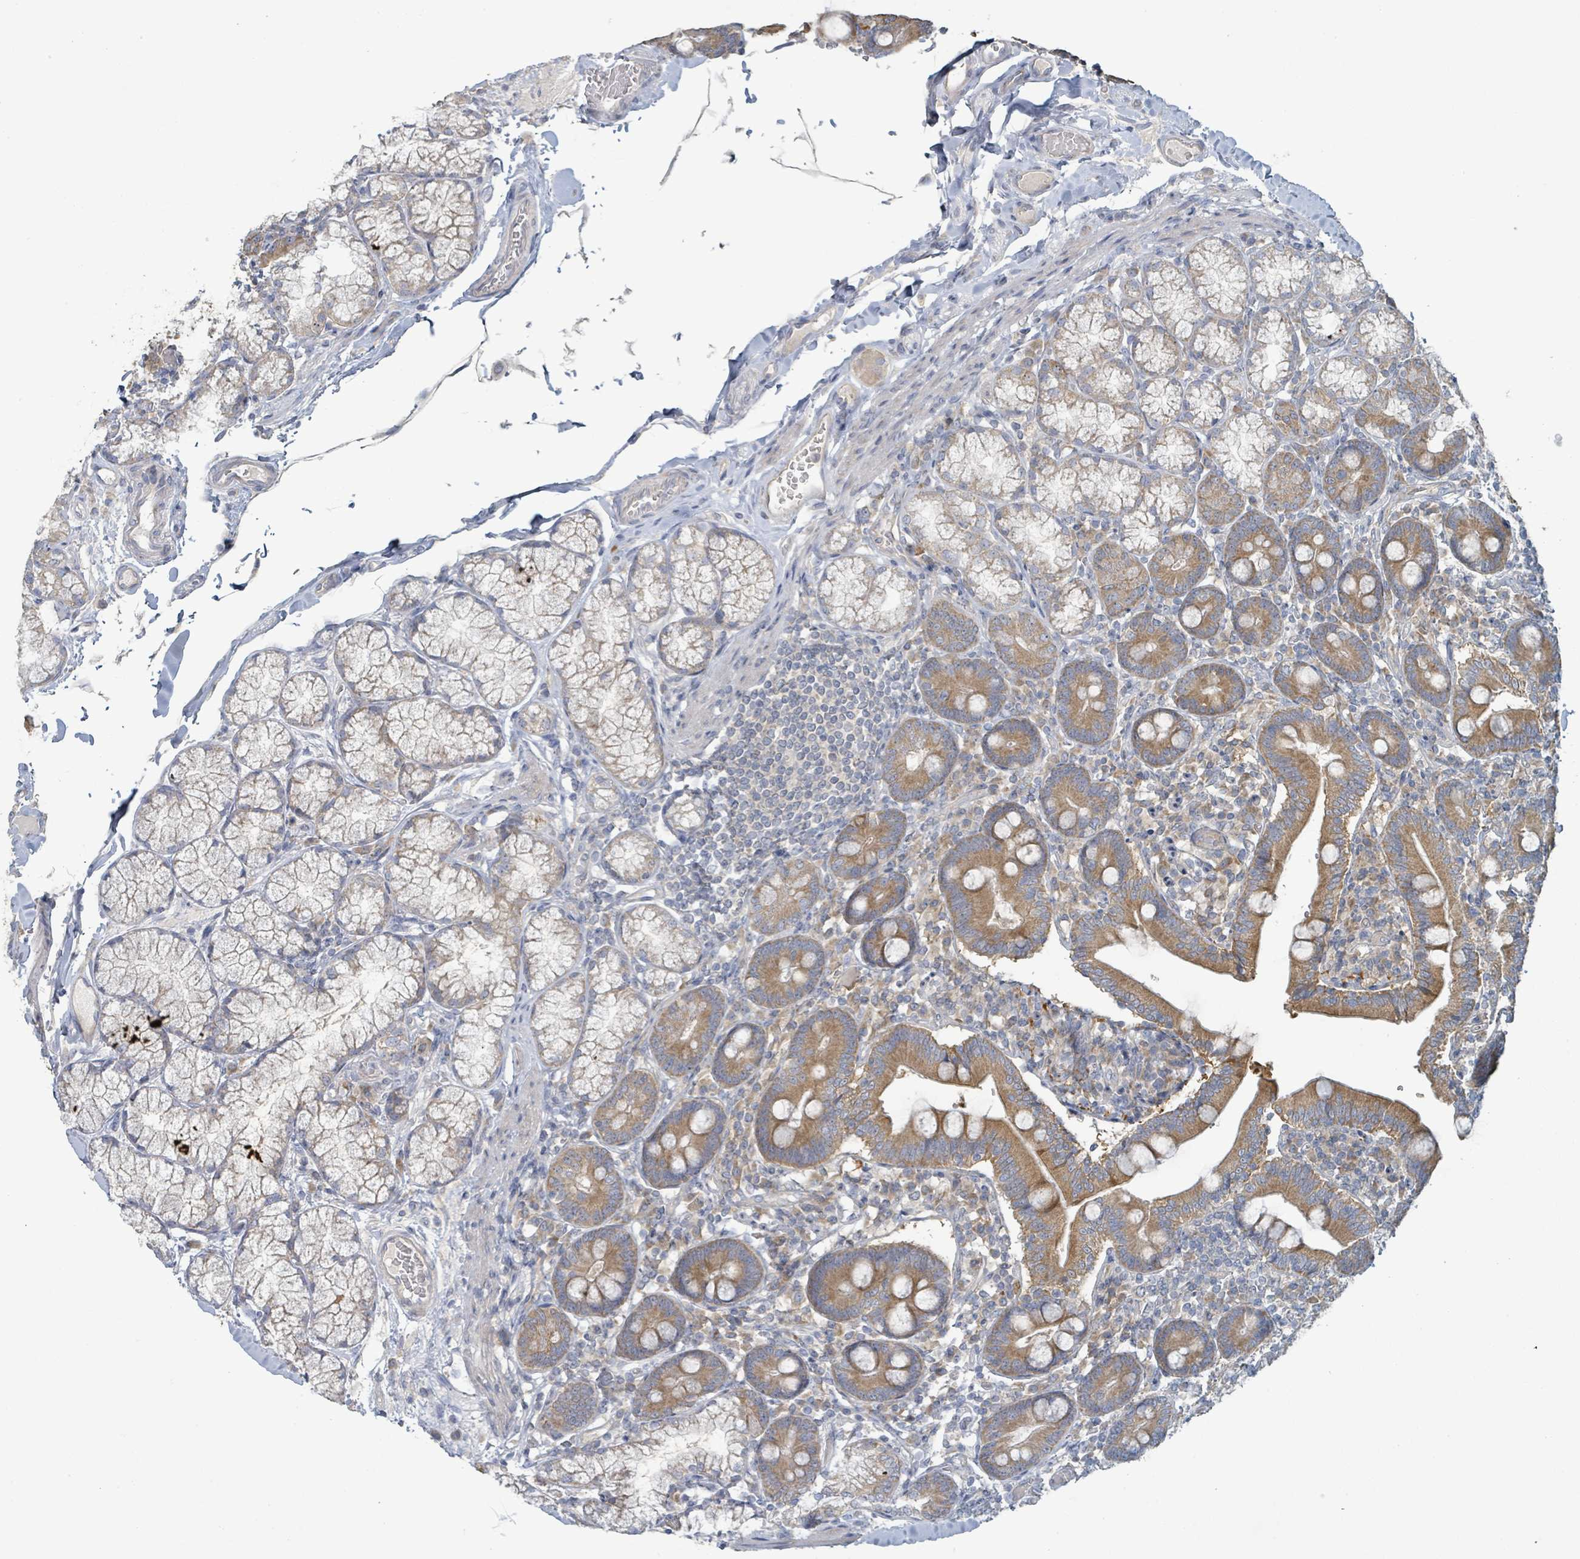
{"staining": {"intensity": "strong", "quantity": "25%-75%", "location": "cytoplasmic/membranous"}, "tissue": "duodenum", "cell_type": "Glandular cells", "image_type": "normal", "snomed": [{"axis": "morphology", "description": "Normal tissue, NOS"}, {"axis": "topography", "description": "Duodenum"}], "caption": "A high-resolution photomicrograph shows immunohistochemistry (IHC) staining of benign duodenum, which demonstrates strong cytoplasmic/membranous expression in about 25%-75% of glandular cells. The staining was performed using DAB (3,3'-diaminobenzidine), with brown indicating positive protein expression. Nuclei are stained blue with hematoxylin.", "gene": "RPL32", "patient": {"sex": "female", "age": 67}}